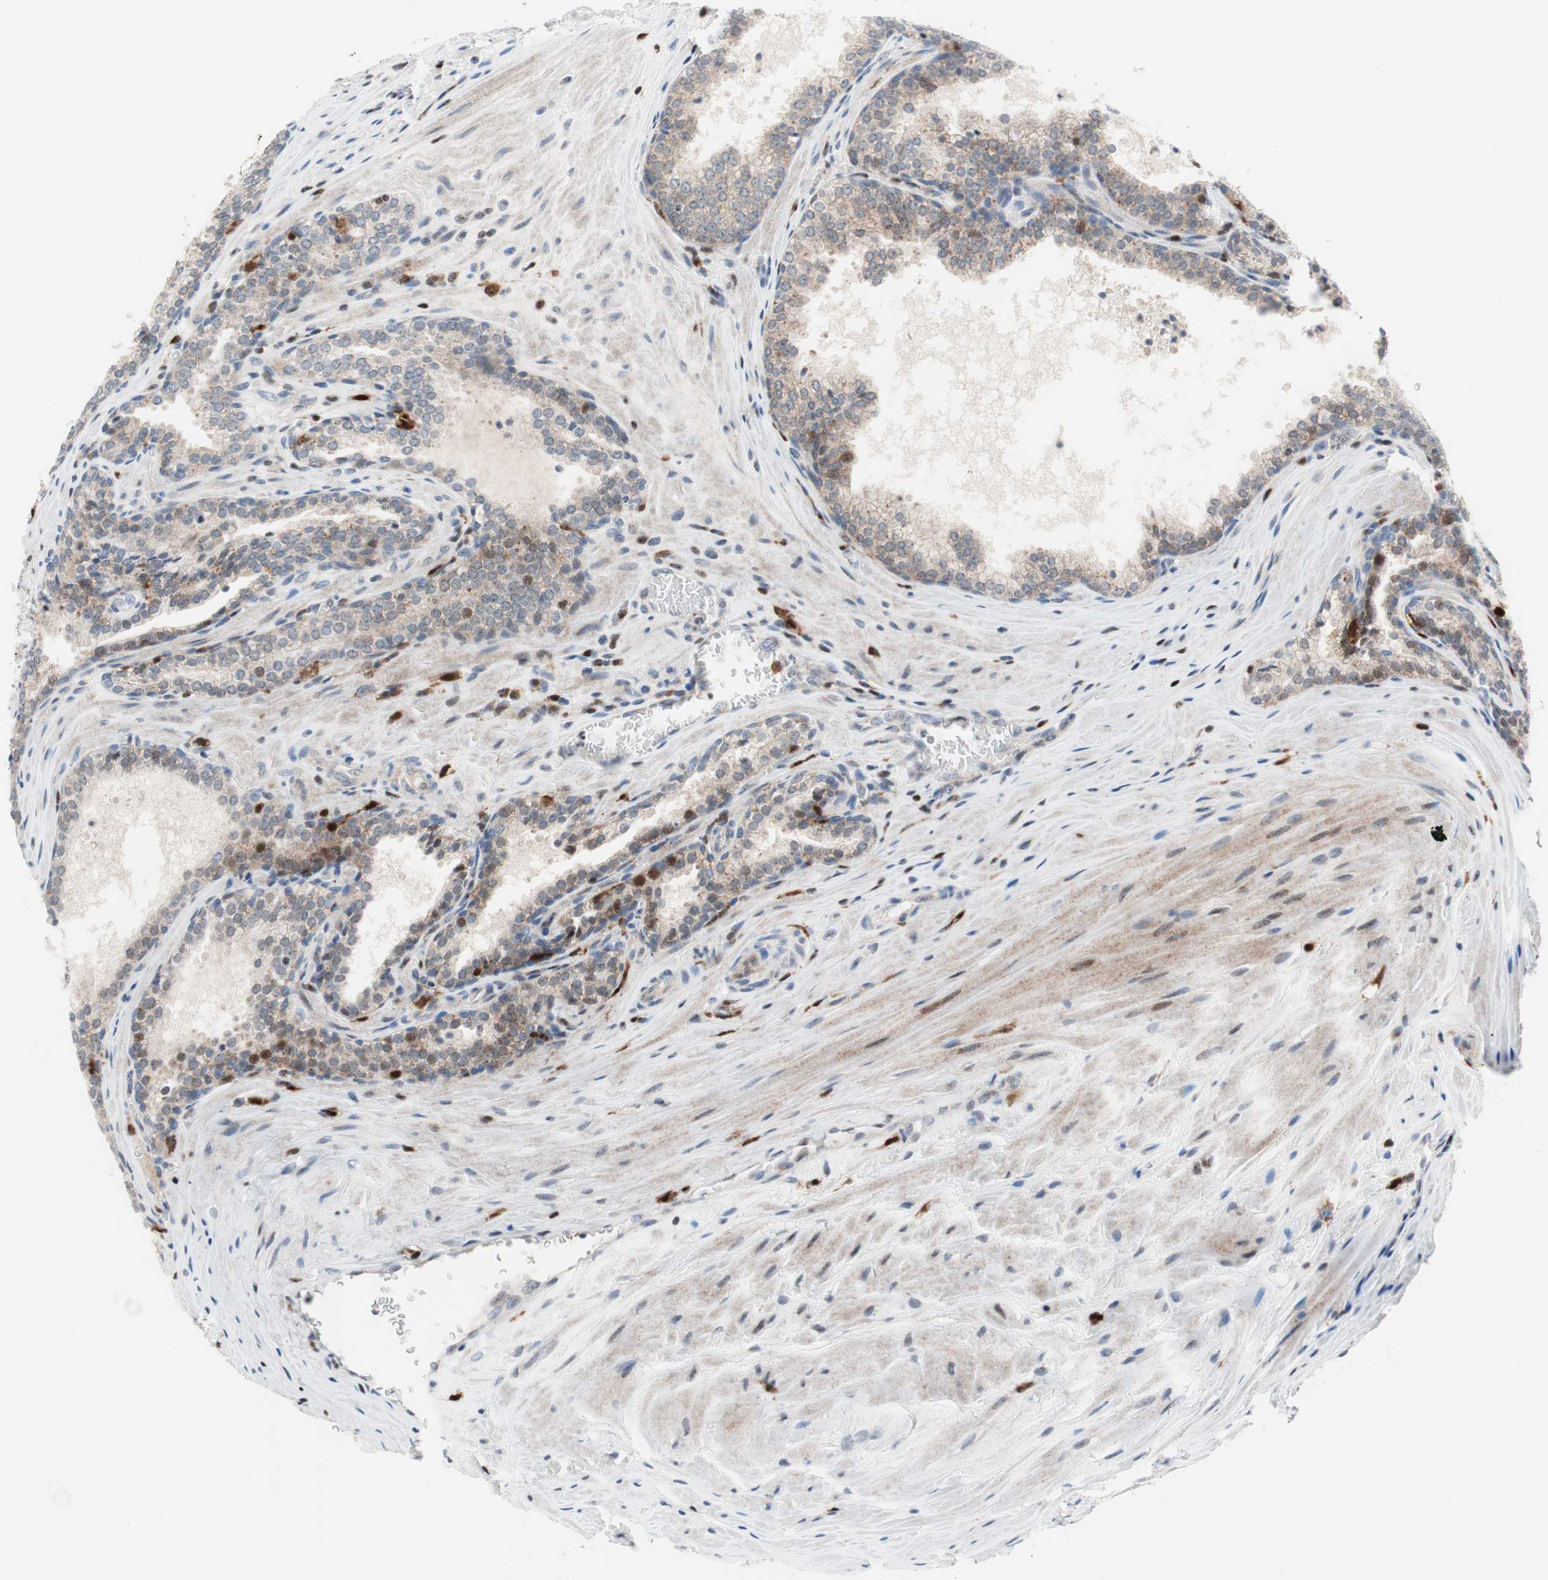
{"staining": {"intensity": "weak", "quantity": "<25%", "location": "cytoplasmic/membranous"}, "tissue": "prostate cancer", "cell_type": "Tumor cells", "image_type": "cancer", "snomed": [{"axis": "morphology", "description": "Adenocarcinoma, Low grade"}, {"axis": "topography", "description": "Prostate"}], "caption": "Micrograph shows no significant protein staining in tumor cells of prostate cancer (low-grade adenocarcinoma). (Stains: DAB (3,3'-diaminobenzidine) IHC with hematoxylin counter stain, Microscopy: brightfield microscopy at high magnification).", "gene": "RGS10", "patient": {"sex": "male", "age": 60}}